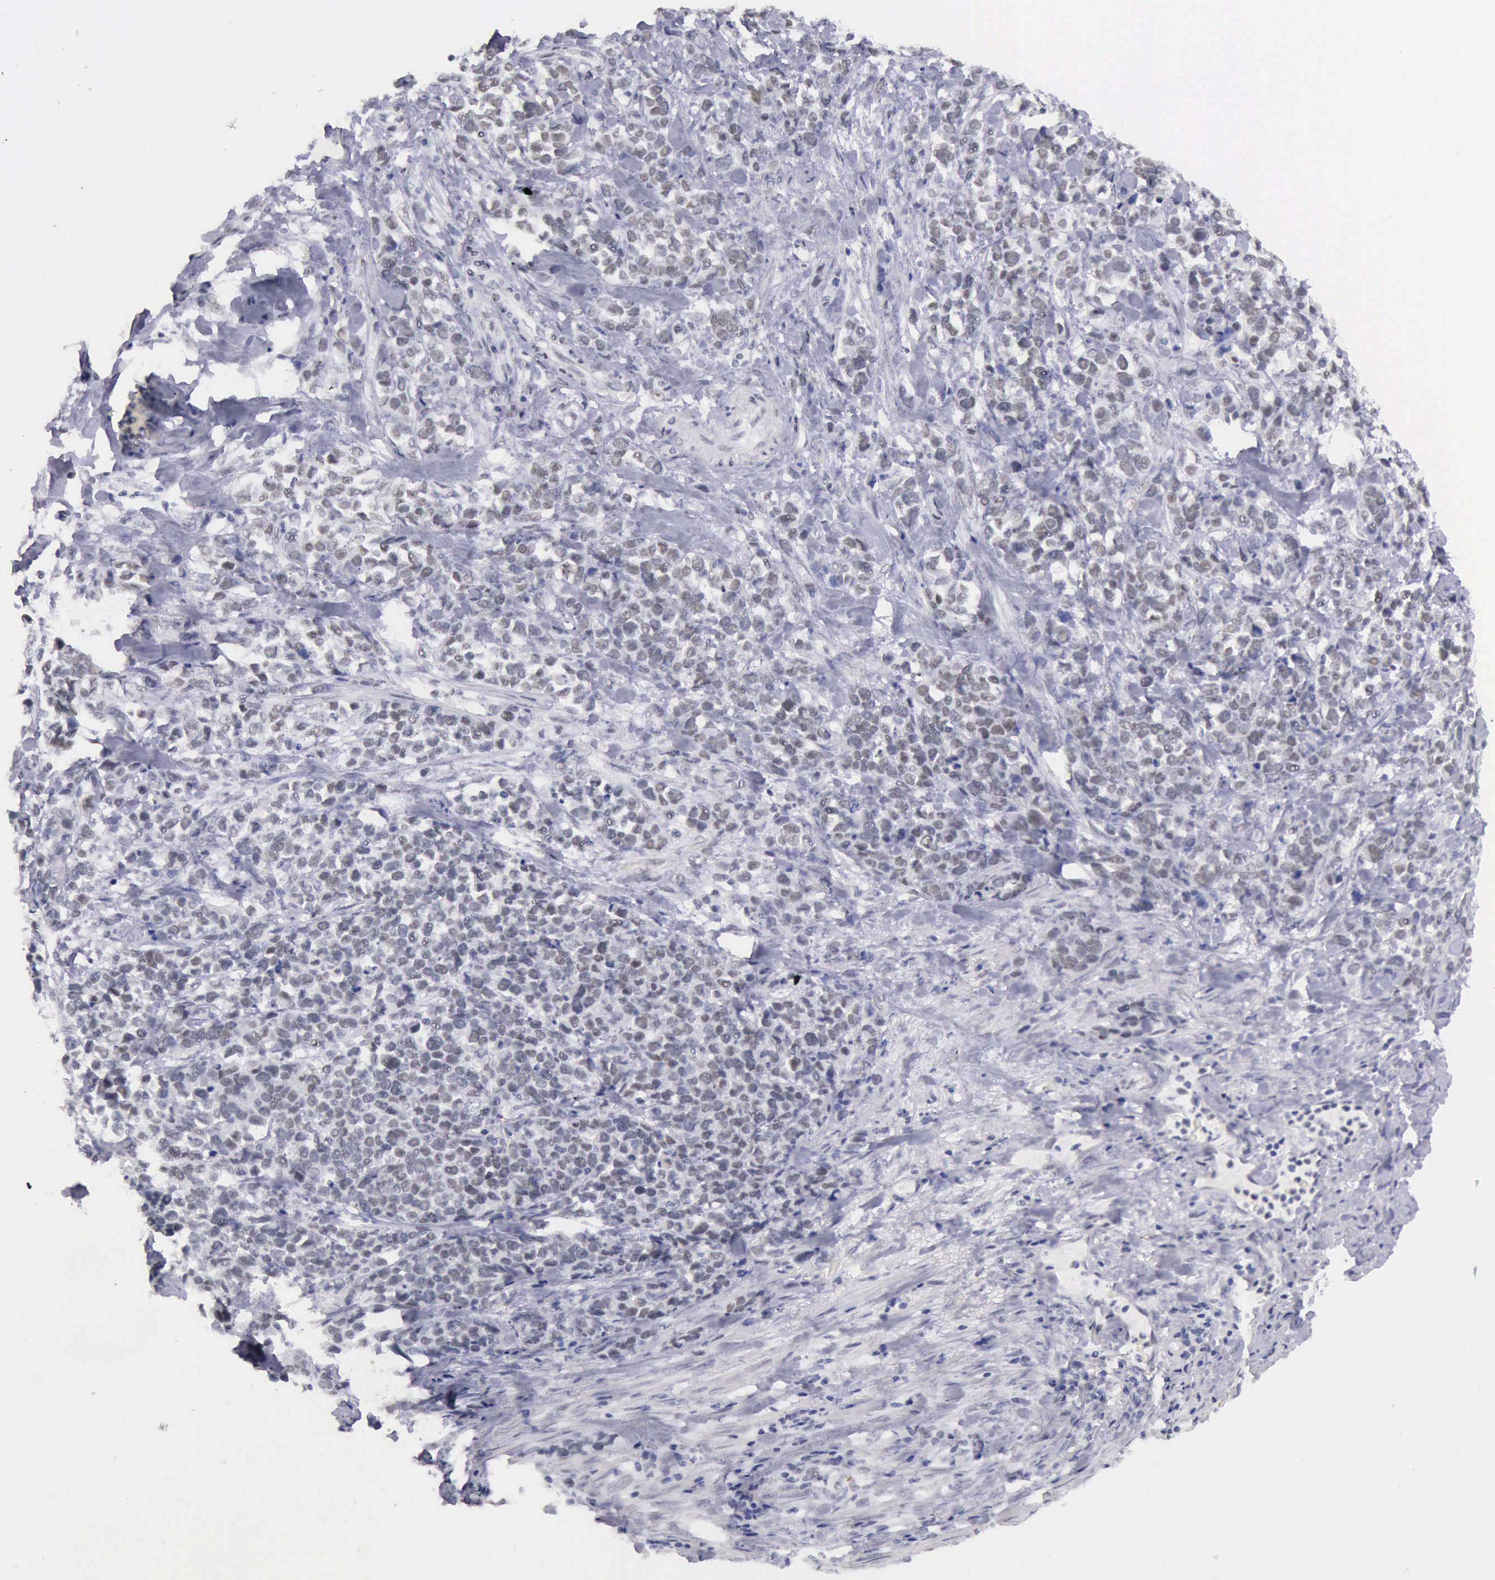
{"staining": {"intensity": "weak", "quantity": "25%-75%", "location": "nuclear"}, "tissue": "stomach cancer", "cell_type": "Tumor cells", "image_type": "cancer", "snomed": [{"axis": "morphology", "description": "Adenocarcinoma, NOS"}, {"axis": "topography", "description": "Stomach, upper"}], "caption": "This is a micrograph of immunohistochemistry staining of stomach cancer, which shows weak positivity in the nuclear of tumor cells.", "gene": "EP300", "patient": {"sex": "male", "age": 71}}